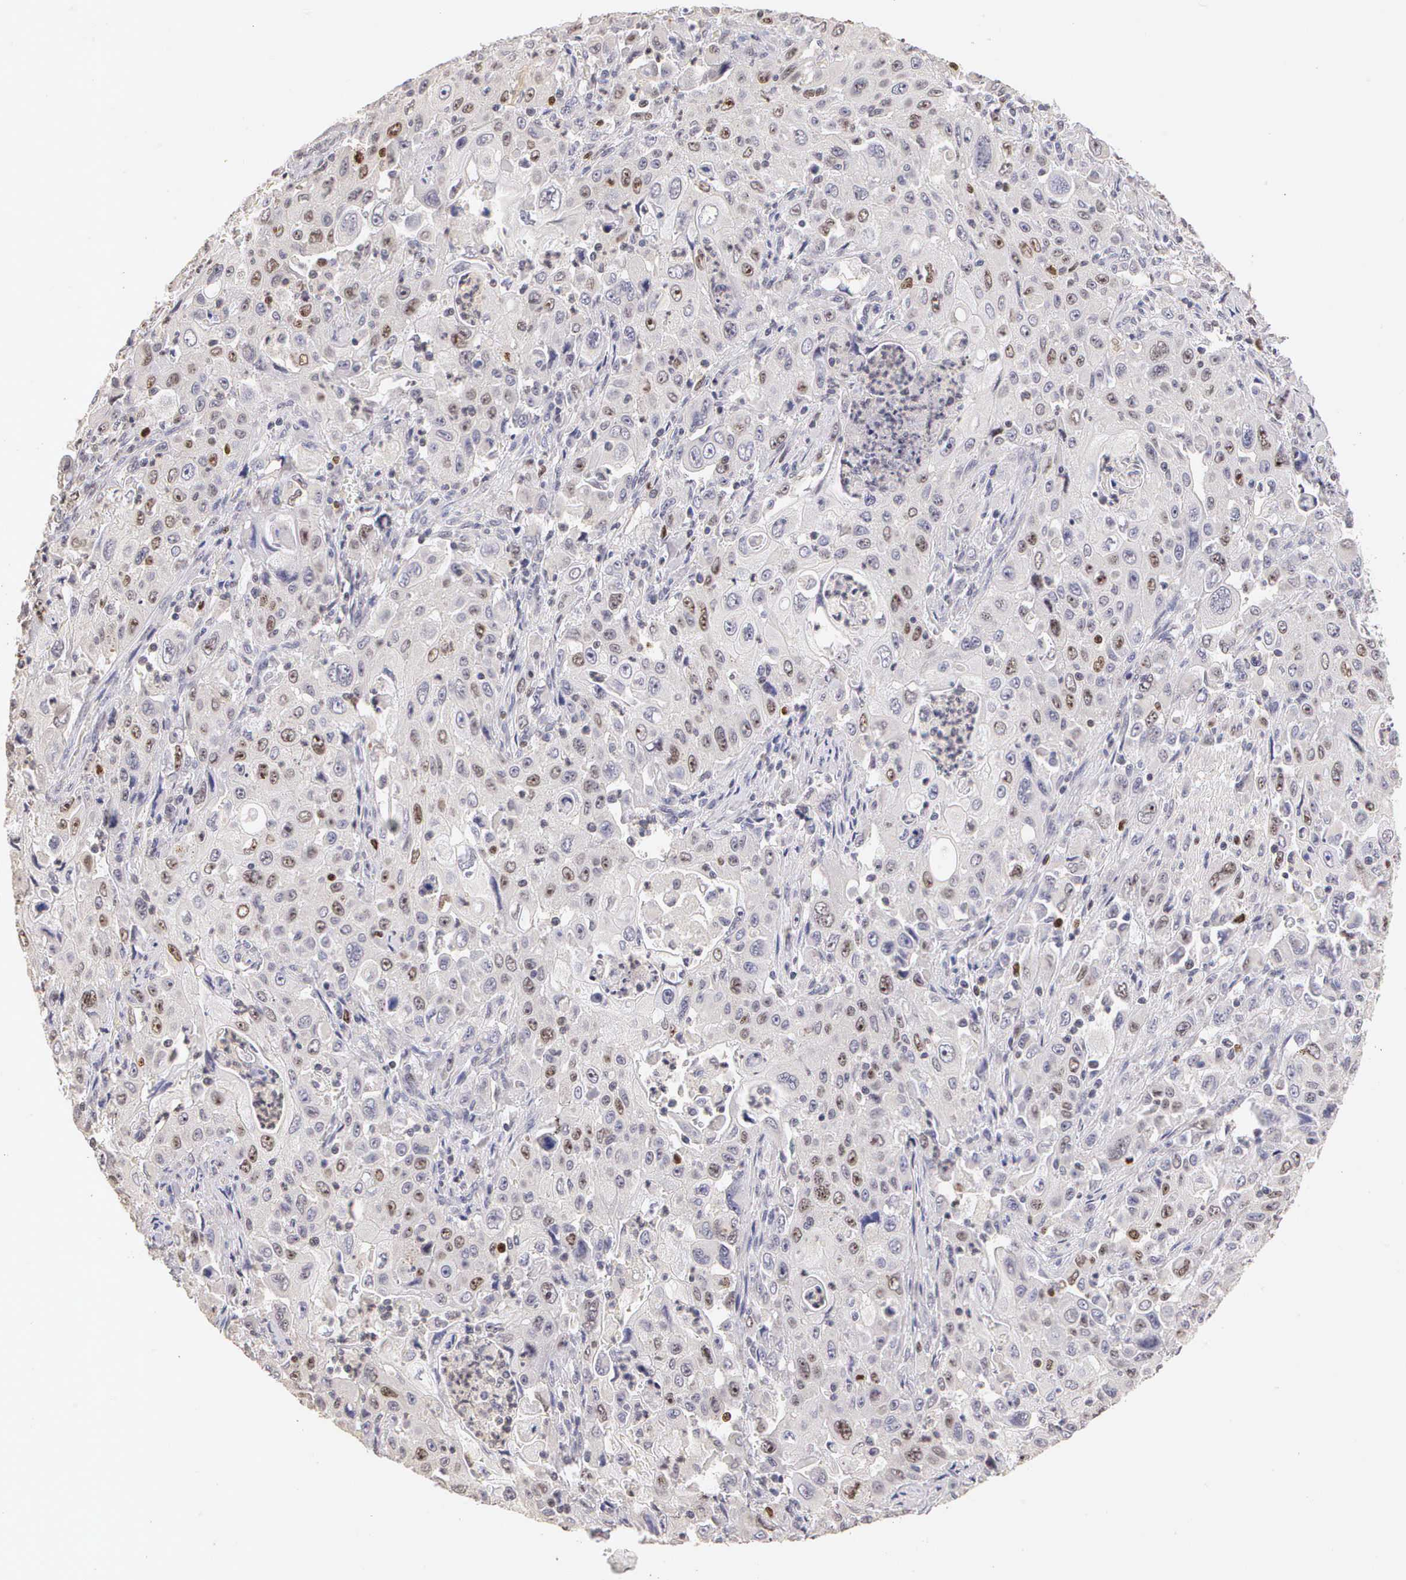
{"staining": {"intensity": "moderate", "quantity": "25%-75%", "location": "nuclear"}, "tissue": "pancreatic cancer", "cell_type": "Tumor cells", "image_type": "cancer", "snomed": [{"axis": "morphology", "description": "Adenocarcinoma, NOS"}, {"axis": "topography", "description": "Pancreas"}], "caption": "Protein staining displays moderate nuclear positivity in about 25%-75% of tumor cells in adenocarcinoma (pancreatic).", "gene": "MKI67", "patient": {"sex": "male", "age": 70}}